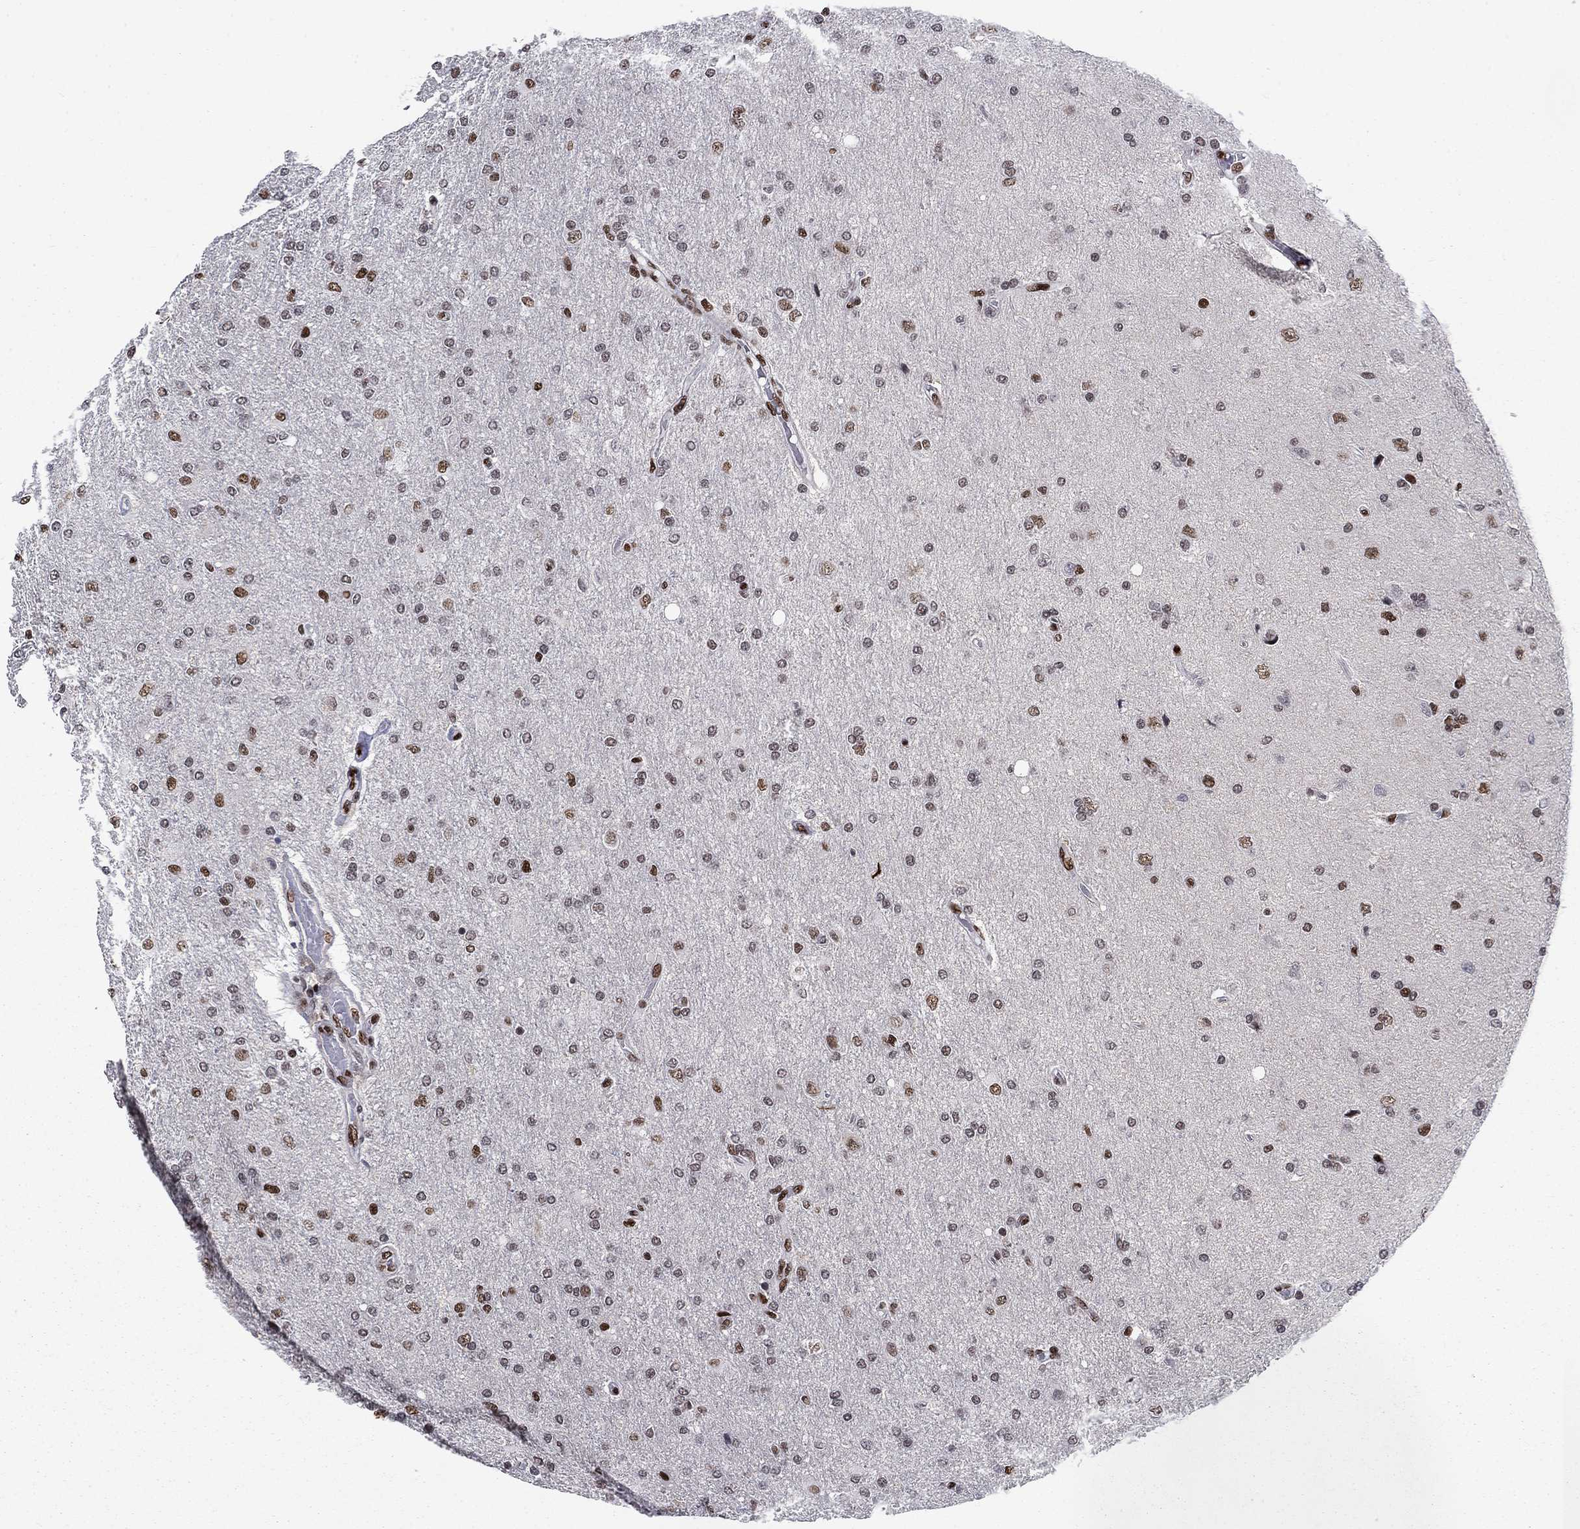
{"staining": {"intensity": "strong", "quantity": "<25%", "location": "nuclear"}, "tissue": "glioma", "cell_type": "Tumor cells", "image_type": "cancer", "snomed": [{"axis": "morphology", "description": "Glioma, malignant, High grade"}, {"axis": "topography", "description": "Cerebral cortex"}], "caption": "DAB (3,3'-diaminobenzidine) immunohistochemical staining of human glioma exhibits strong nuclear protein positivity in approximately <25% of tumor cells.", "gene": "RPRD1B", "patient": {"sex": "male", "age": 70}}